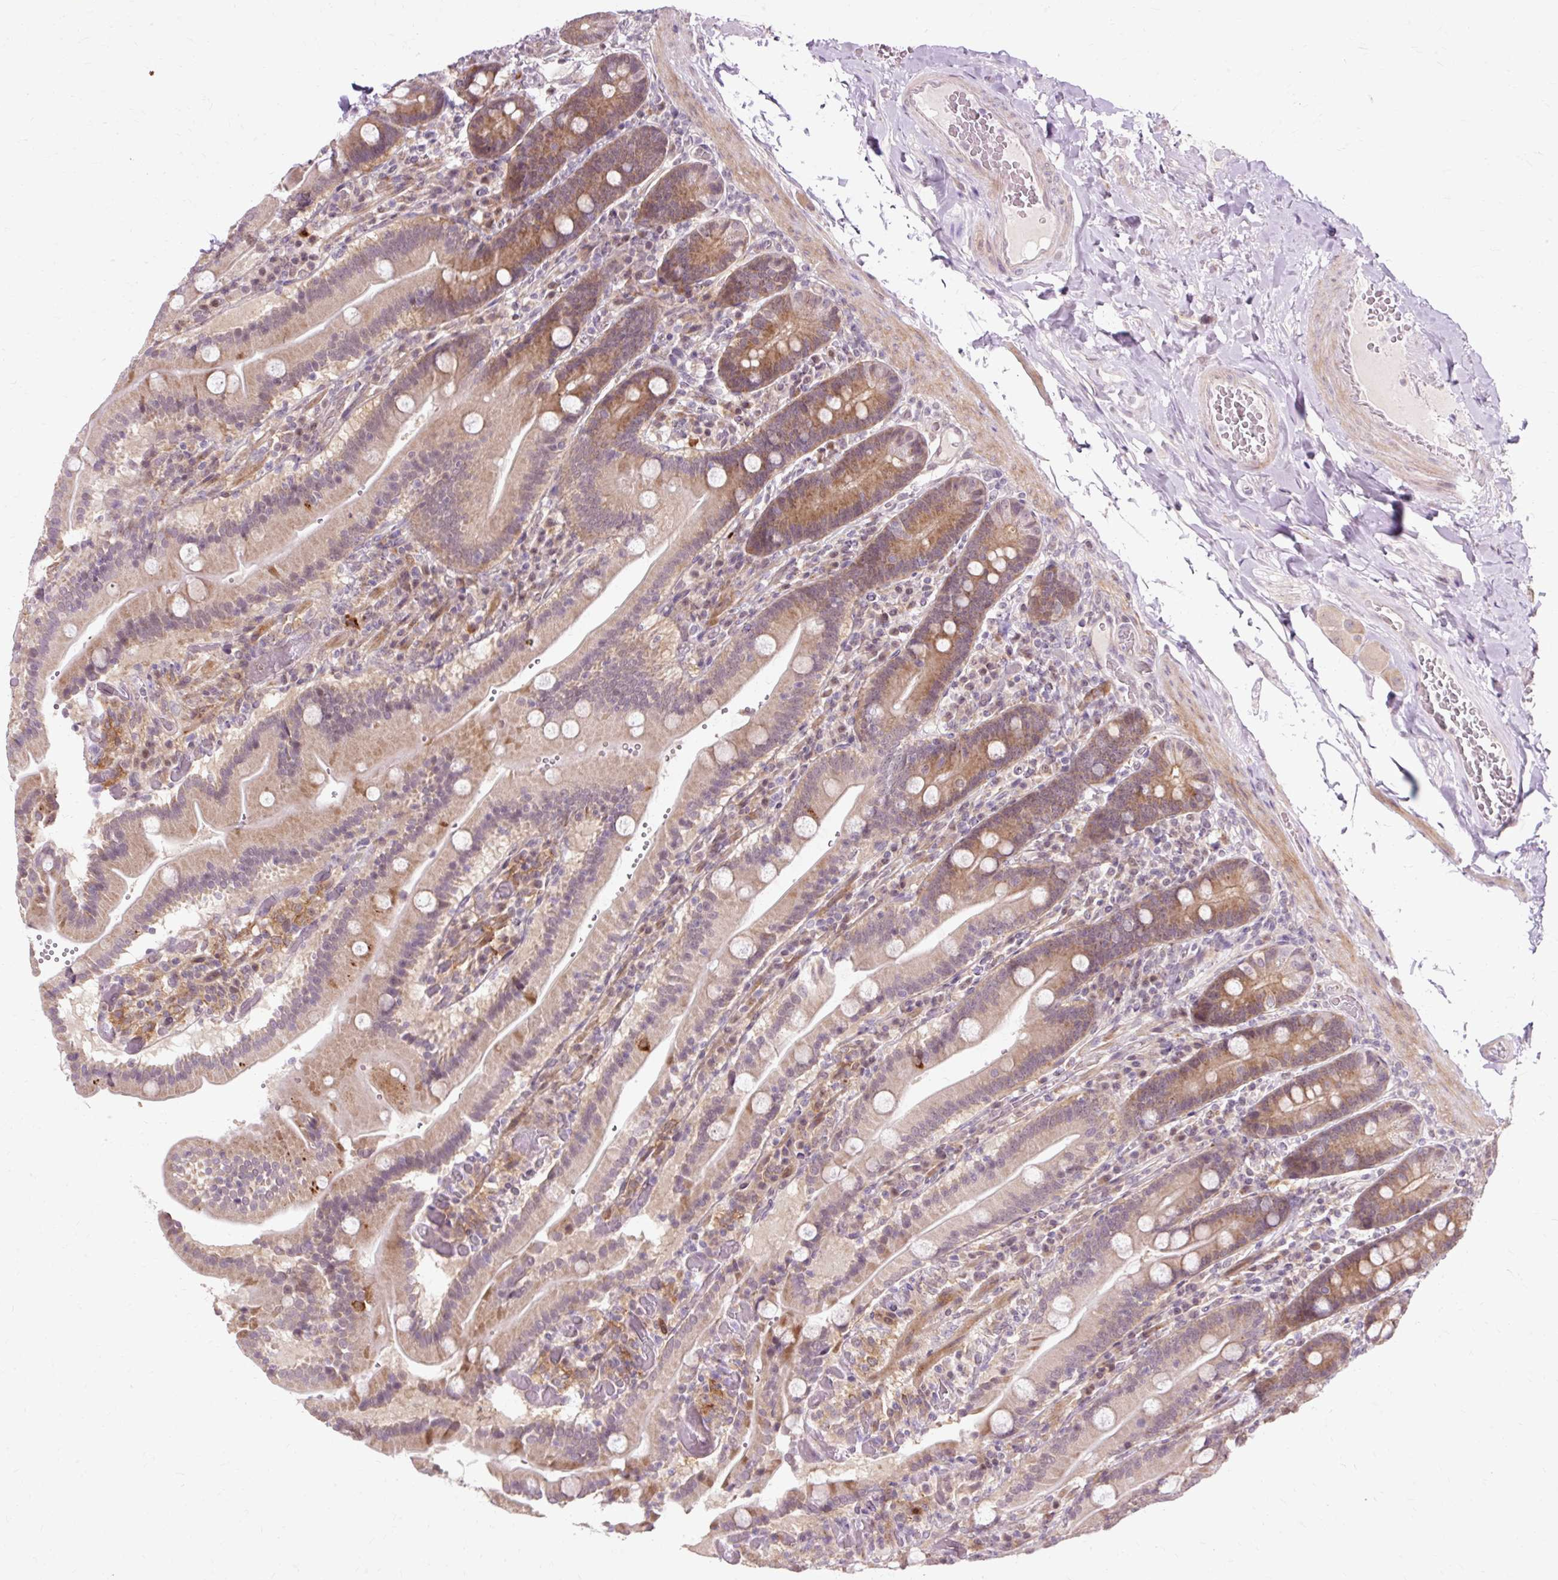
{"staining": {"intensity": "moderate", "quantity": ">75%", "location": "cytoplasmic/membranous"}, "tissue": "duodenum", "cell_type": "Glandular cells", "image_type": "normal", "snomed": [{"axis": "morphology", "description": "Normal tissue, NOS"}, {"axis": "topography", "description": "Duodenum"}], "caption": "Immunohistochemical staining of normal human duodenum reveals medium levels of moderate cytoplasmic/membranous staining in approximately >75% of glandular cells.", "gene": "GEMIN2", "patient": {"sex": "female", "age": 62}}